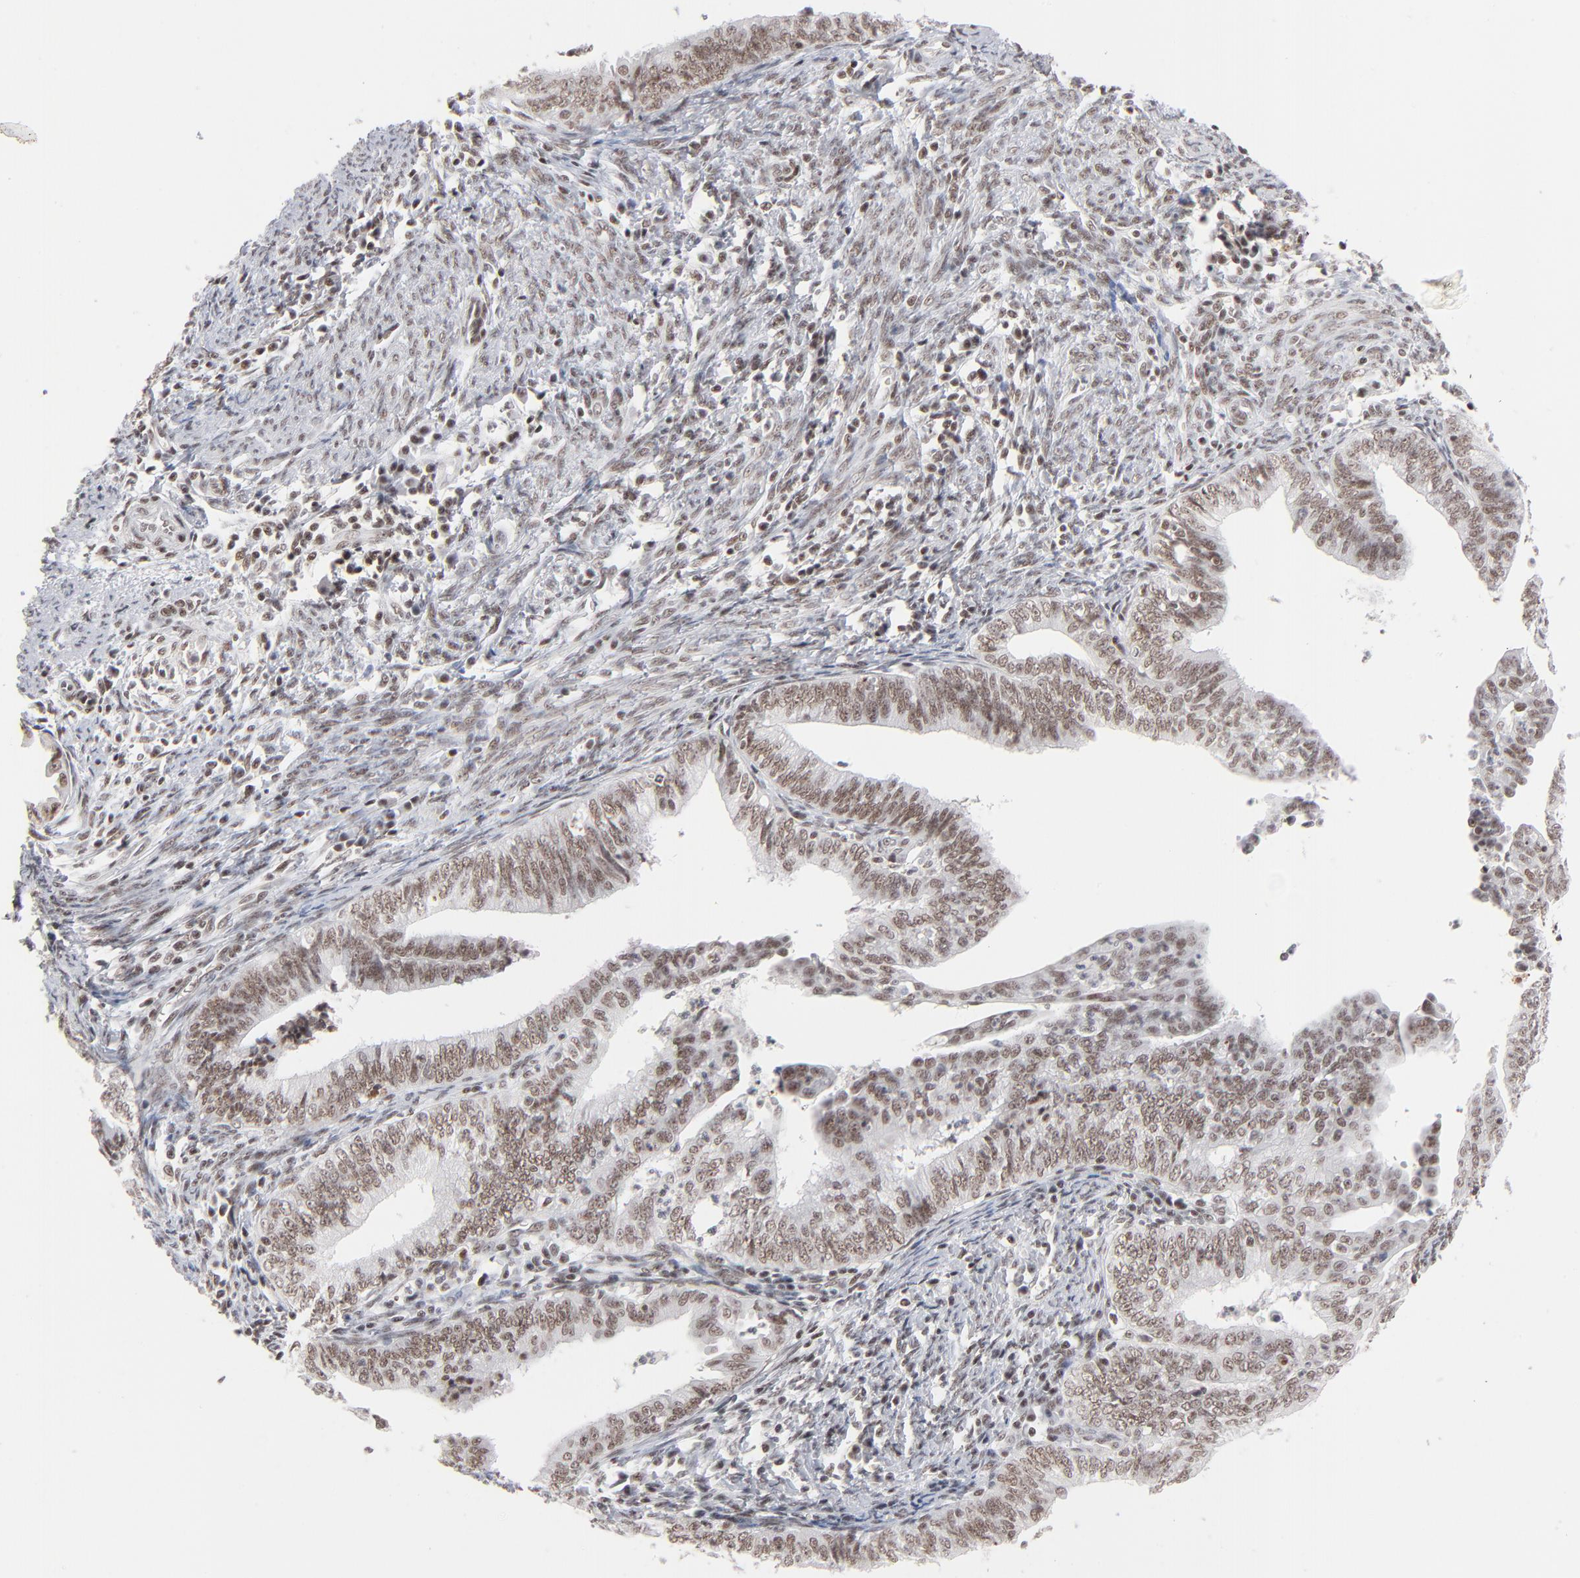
{"staining": {"intensity": "weak", "quantity": ">75%", "location": "nuclear"}, "tissue": "endometrial cancer", "cell_type": "Tumor cells", "image_type": "cancer", "snomed": [{"axis": "morphology", "description": "Adenocarcinoma, NOS"}, {"axis": "topography", "description": "Endometrium"}], "caption": "Endometrial cancer stained for a protein (brown) shows weak nuclear positive positivity in approximately >75% of tumor cells.", "gene": "ZNF143", "patient": {"sex": "female", "age": 66}}